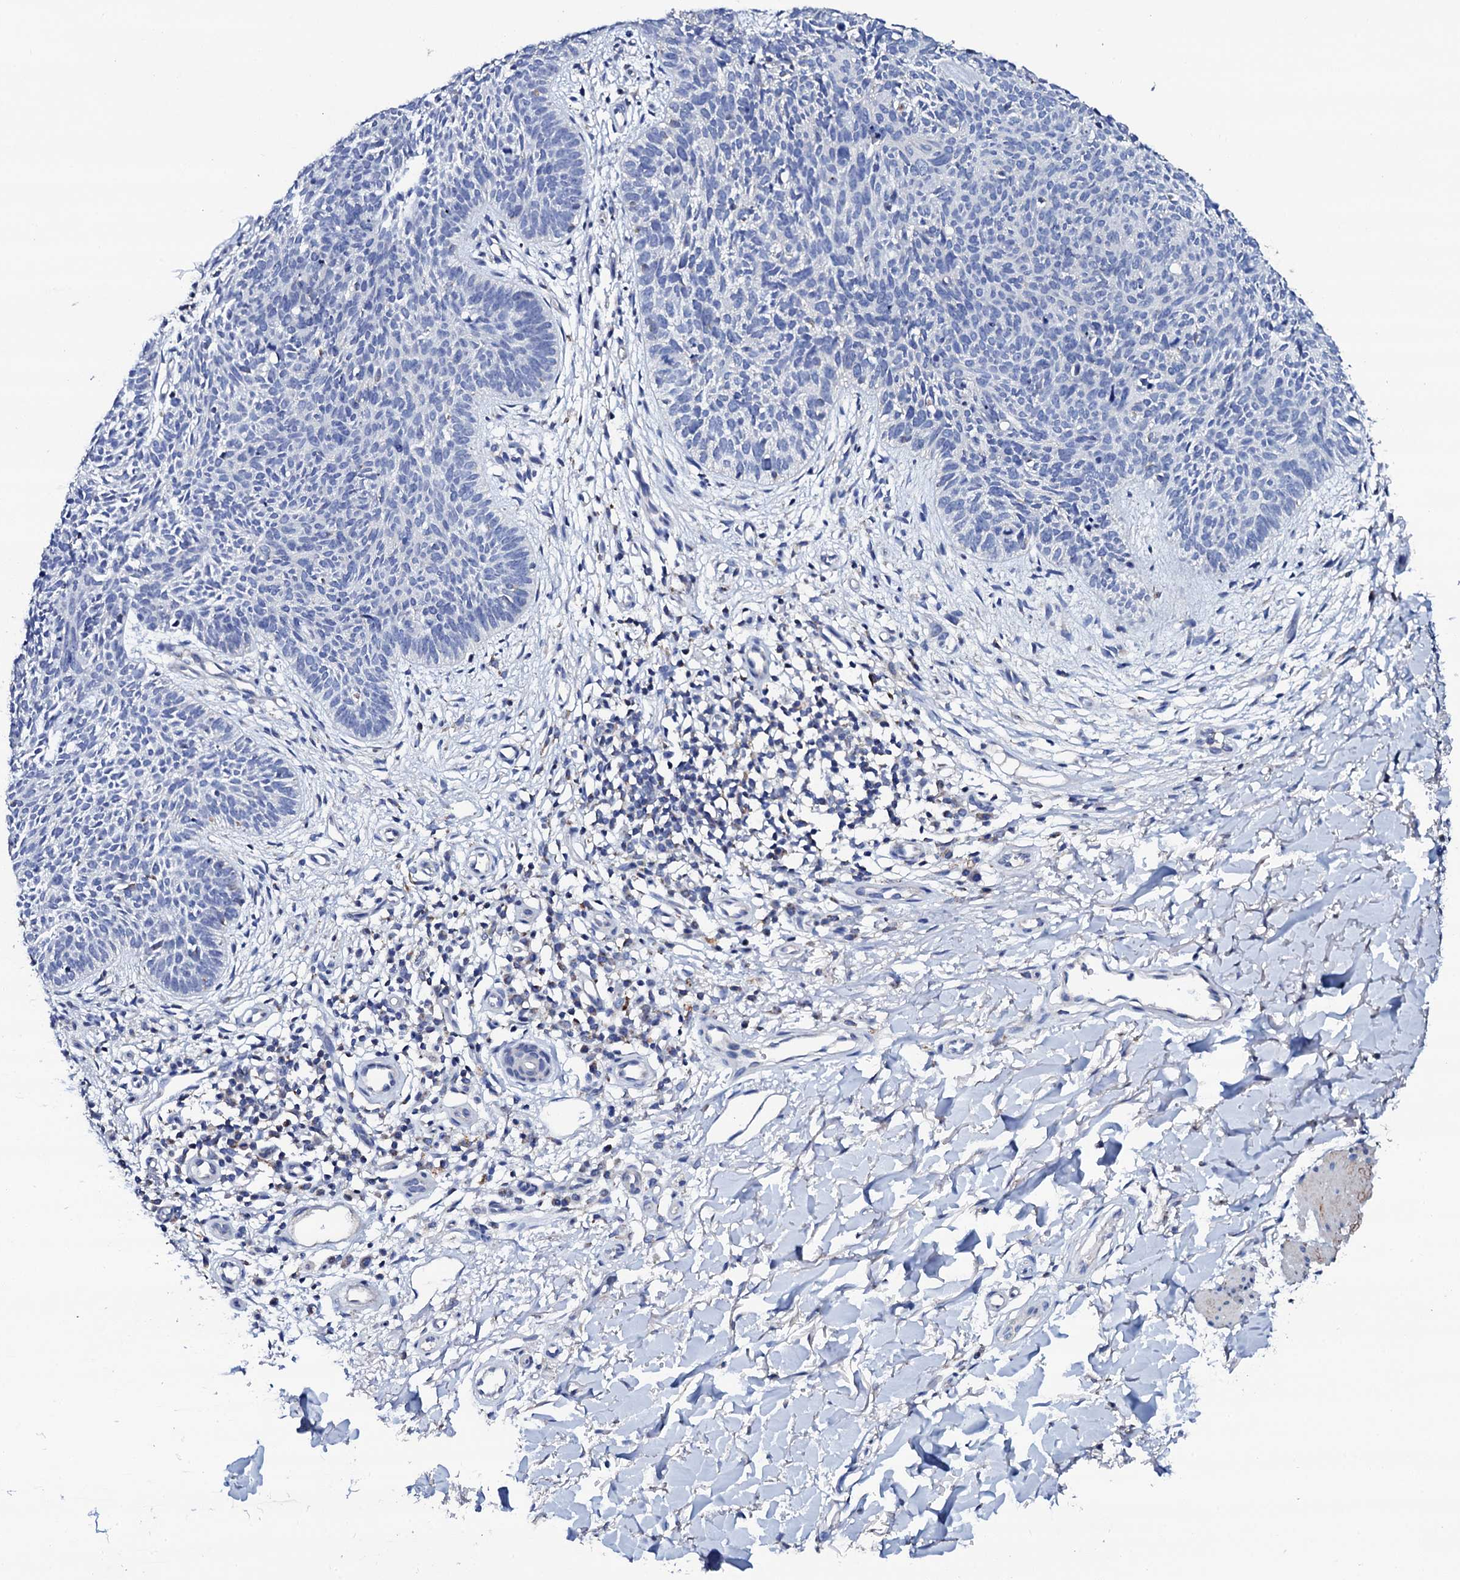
{"staining": {"intensity": "negative", "quantity": "none", "location": "none"}, "tissue": "skin cancer", "cell_type": "Tumor cells", "image_type": "cancer", "snomed": [{"axis": "morphology", "description": "Basal cell carcinoma"}, {"axis": "topography", "description": "Skin"}], "caption": "Protein analysis of skin basal cell carcinoma displays no significant staining in tumor cells. (DAB (3,3'-diaminobenzidine) immunohistochemistry visualized using brightfield microscopy, high magnification).", "gene": "TCAF2", "patient": {"sex": "female", "age": 66}}